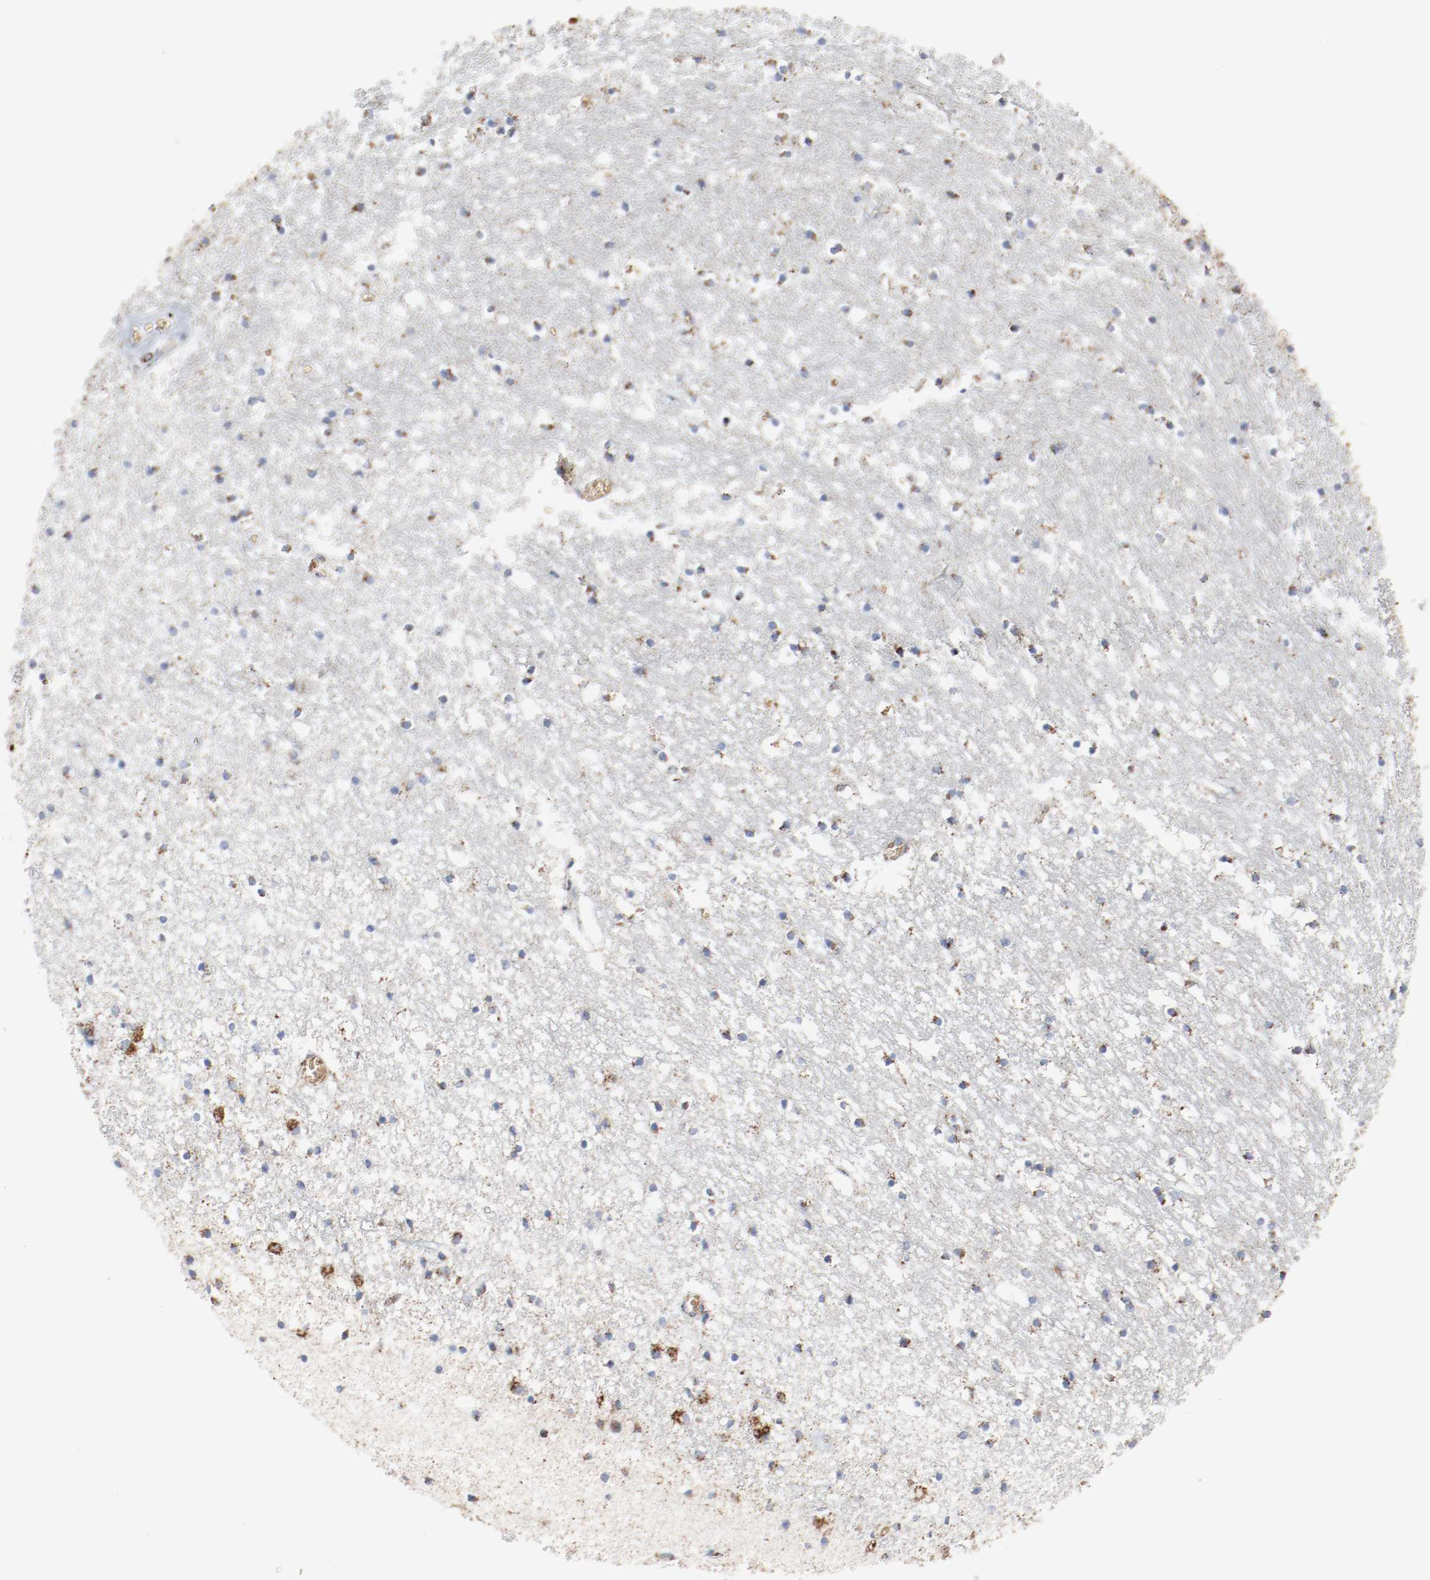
{"staining": {"intensity": "moderate", "quantity": ">75%", "location": "cytoplasmic/membranous"}, "tissue": "caudate", "cell_type": "Glial cells", "image_type": "normal", "snomed": [{"axis": "morphology", "description": "Normal tissue, NOS"}, {"axis": "topography", "description": "Lateral ventricle wall"}], "caption": "Caudate stained for a protein (brown) displays moderate cytoplasmic/membranous positive expression in about >75% of glial cells.", "gene": "NDUFB8", "patient": {"sex": "male", "age": 45}}